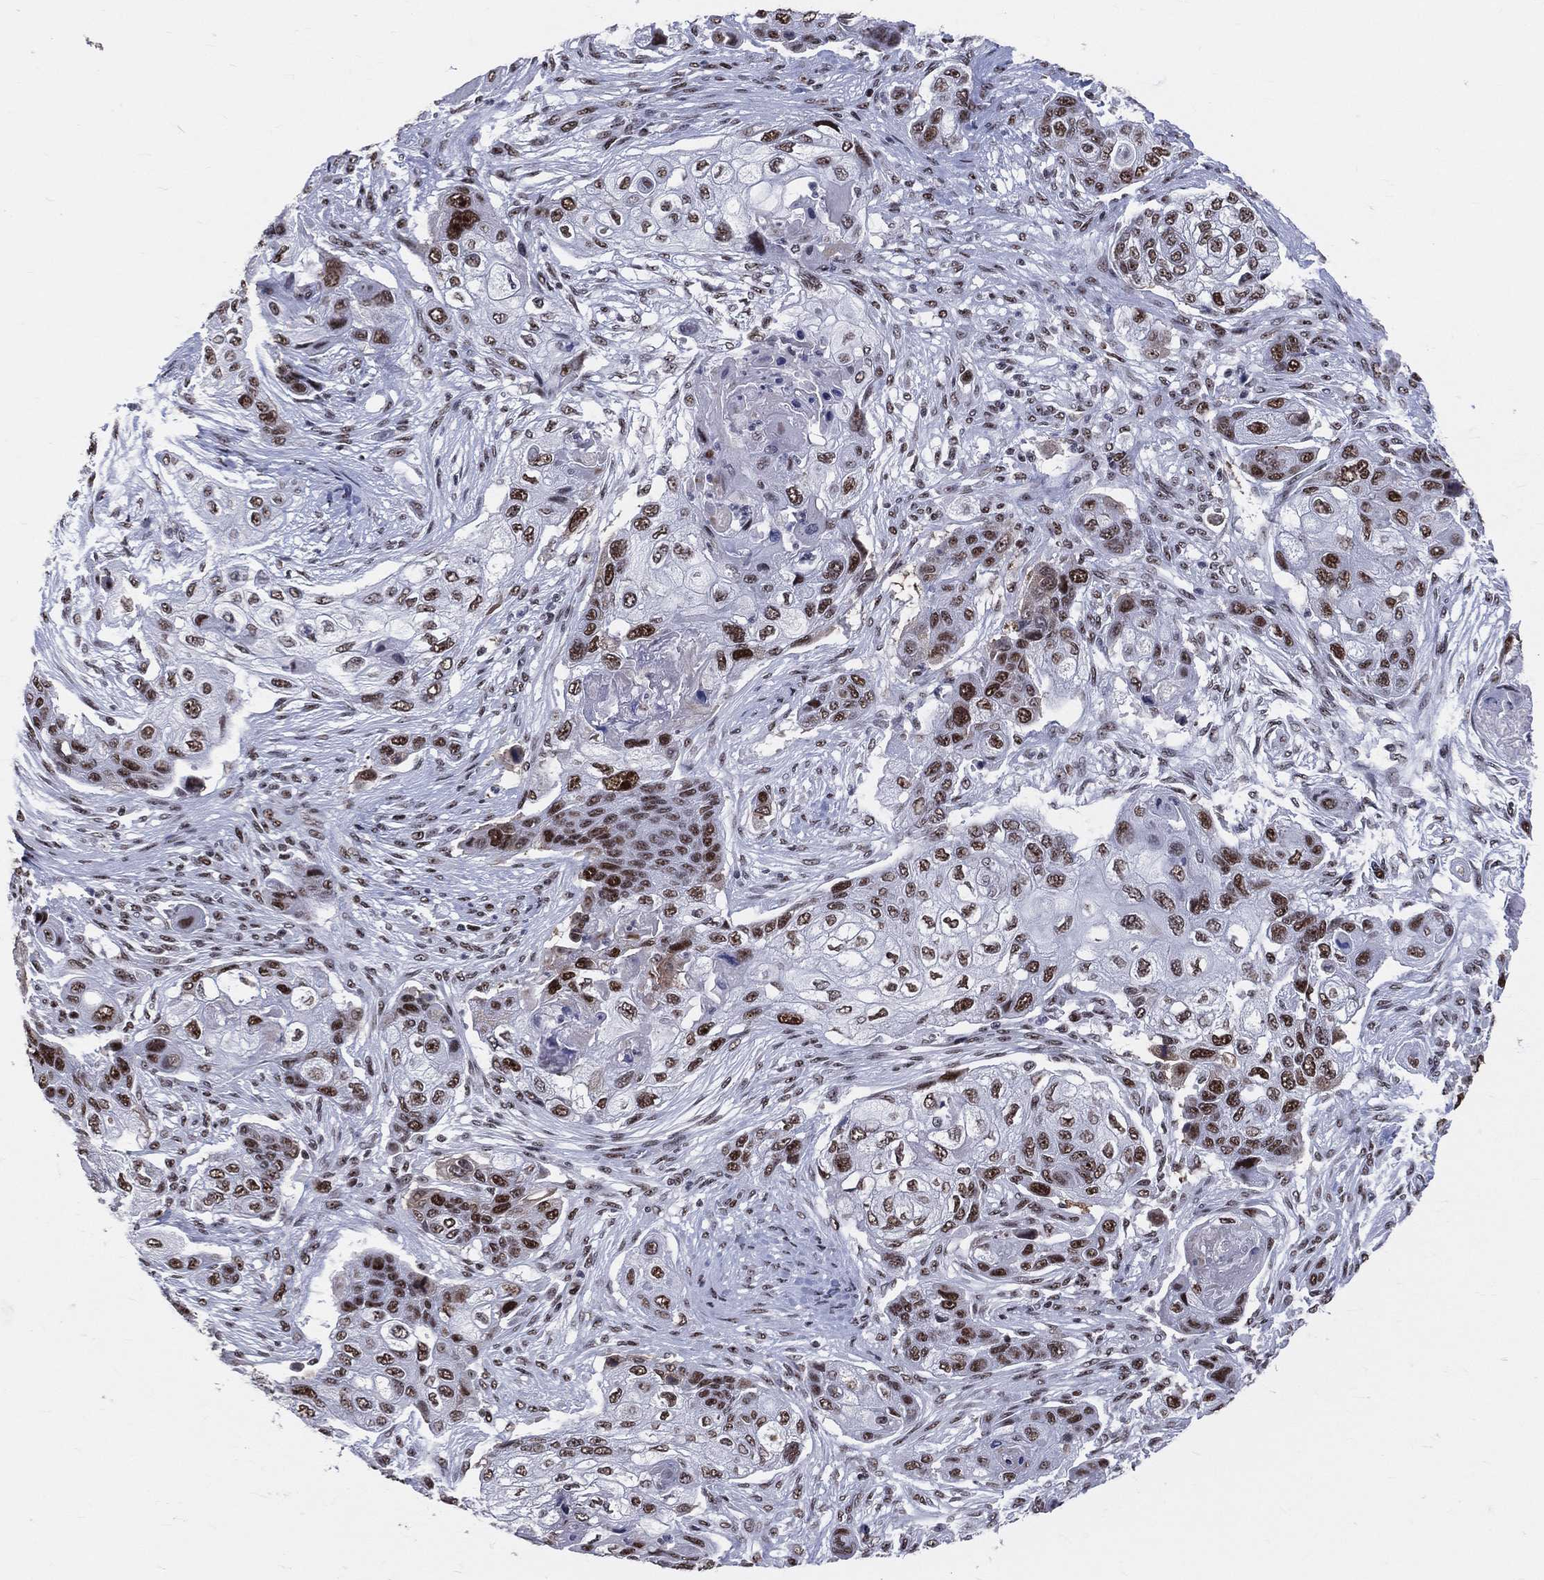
{"staining": {"intensity": "strong", "quantity": ">75%", "location": "nuclear"}, "tissue": "lung cancer", "cell_type": "Tumor cells", "image_type": "cancer", "snomed": [{"axis": "morphology", "description": "Squamous cell carcinoma, NOS"}, {"axis": "topography", "description": "Lung"}], "caption": "Immunohistochemical staining of lung cancer (squamous cell carcinoma) demonstrates strong nuclear protein positivity in about >75% of tumor cells.", "gene": "CDK7", "patient": {"sex": "male", "age": 69}}